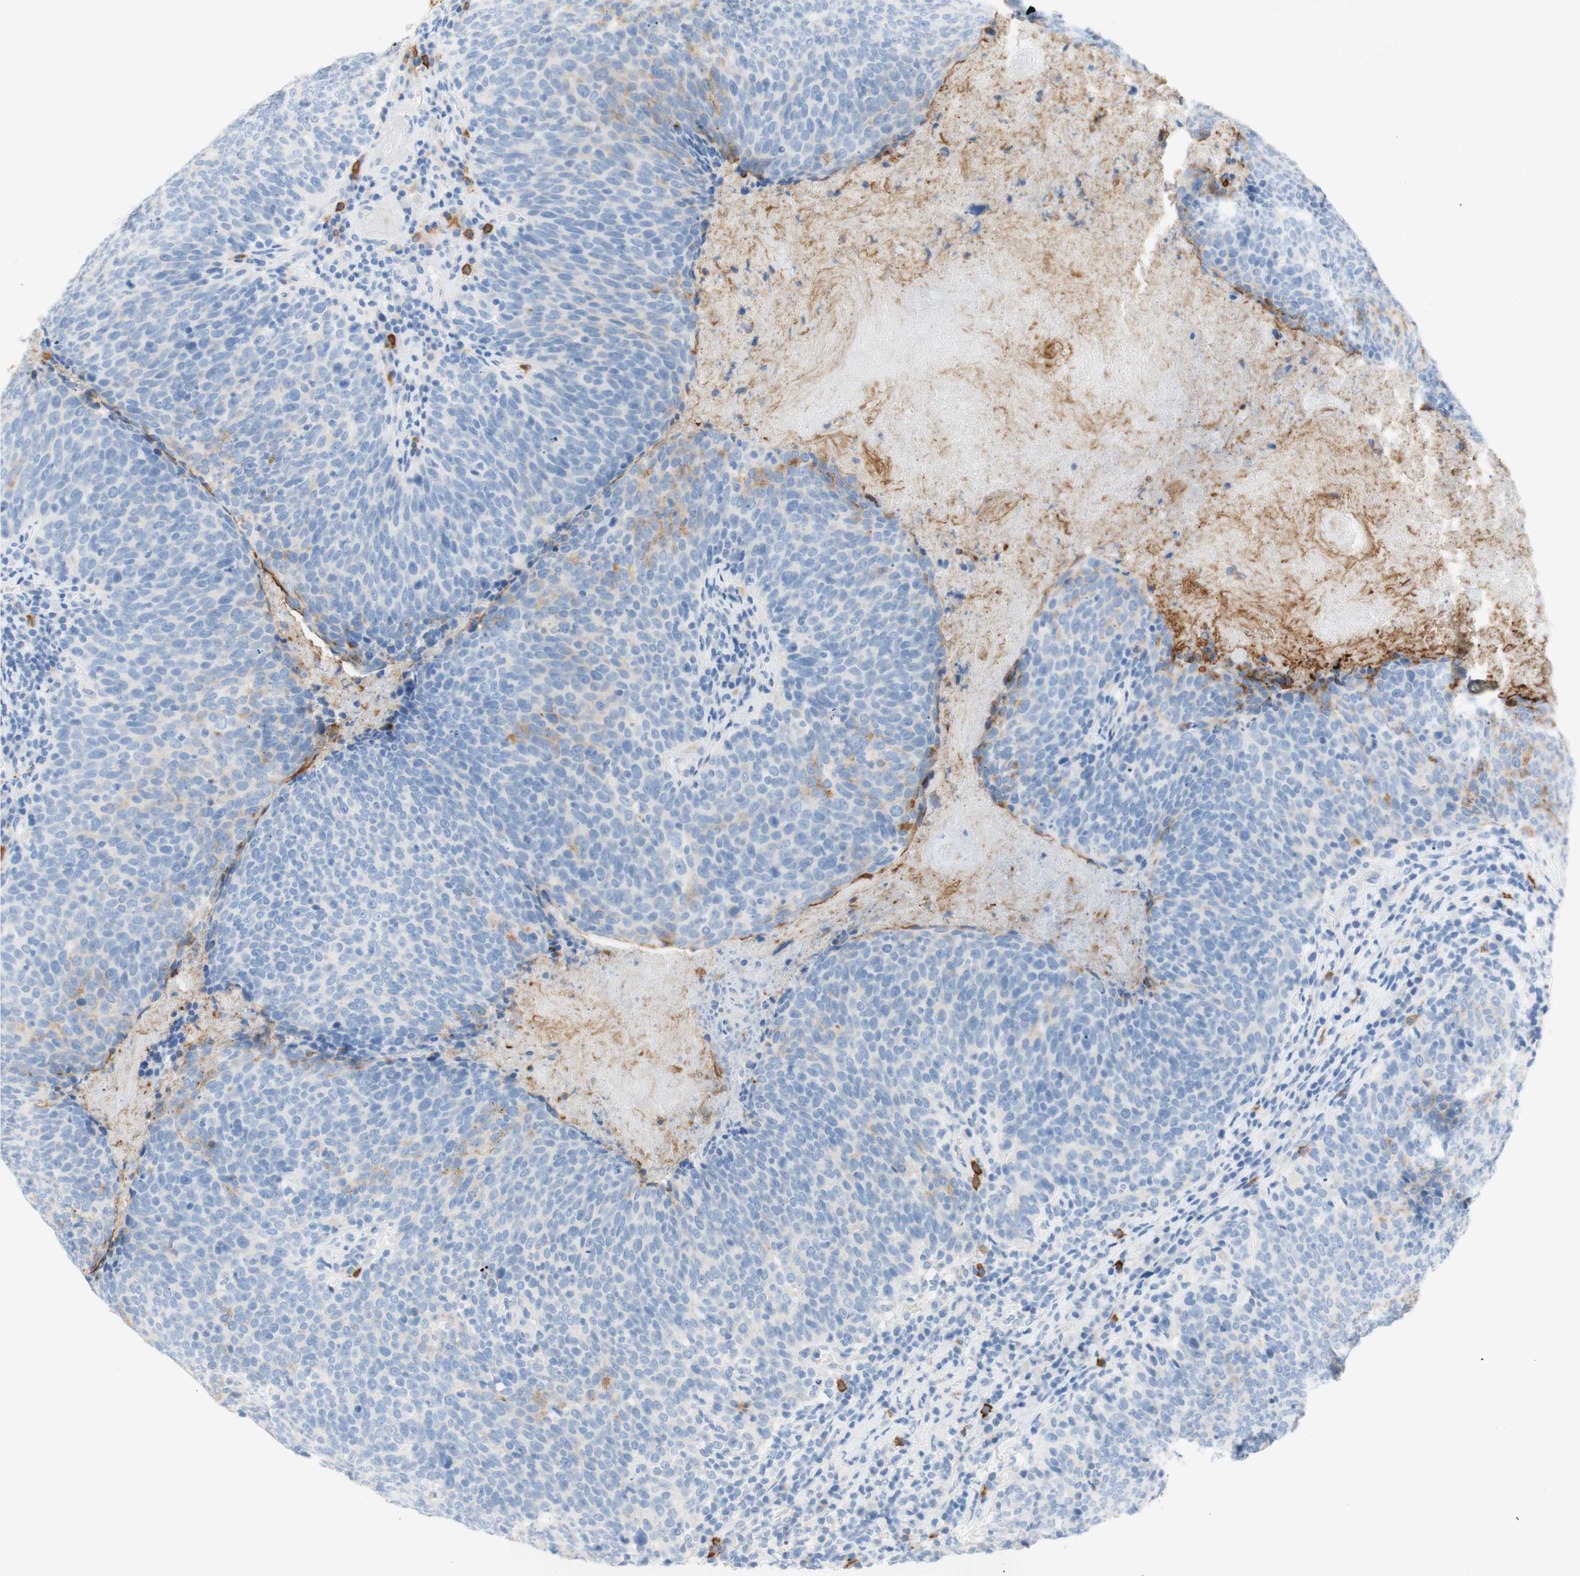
{"staining": {"intensity": "weak", "quantity": "<25%", "location": "cytoplasmic/membranous"}, "tissue": "head and neck cancer", "cell_type": "Tumor cells", "image_type": "cancer", "snomed": [{"axis": "morphology", "description": "Squamous cell carcinoma, NOS"}, {"axis": "morphology", "description": "Squamous cell carcinoma, metastatic, NOS"}, {"axis": "topography", "description": "Lymph node"}, {"axis": "topography", "description": "Head-Neck"}], "caption": "IHC histopathology image of human head and neck cancer (squamous cell carcinoma) stained for a protein (brown), which demonstrates no expression in tumor cells.", "gene": "CEACAM1", "patient": {"sex": "male", "age": 62}}